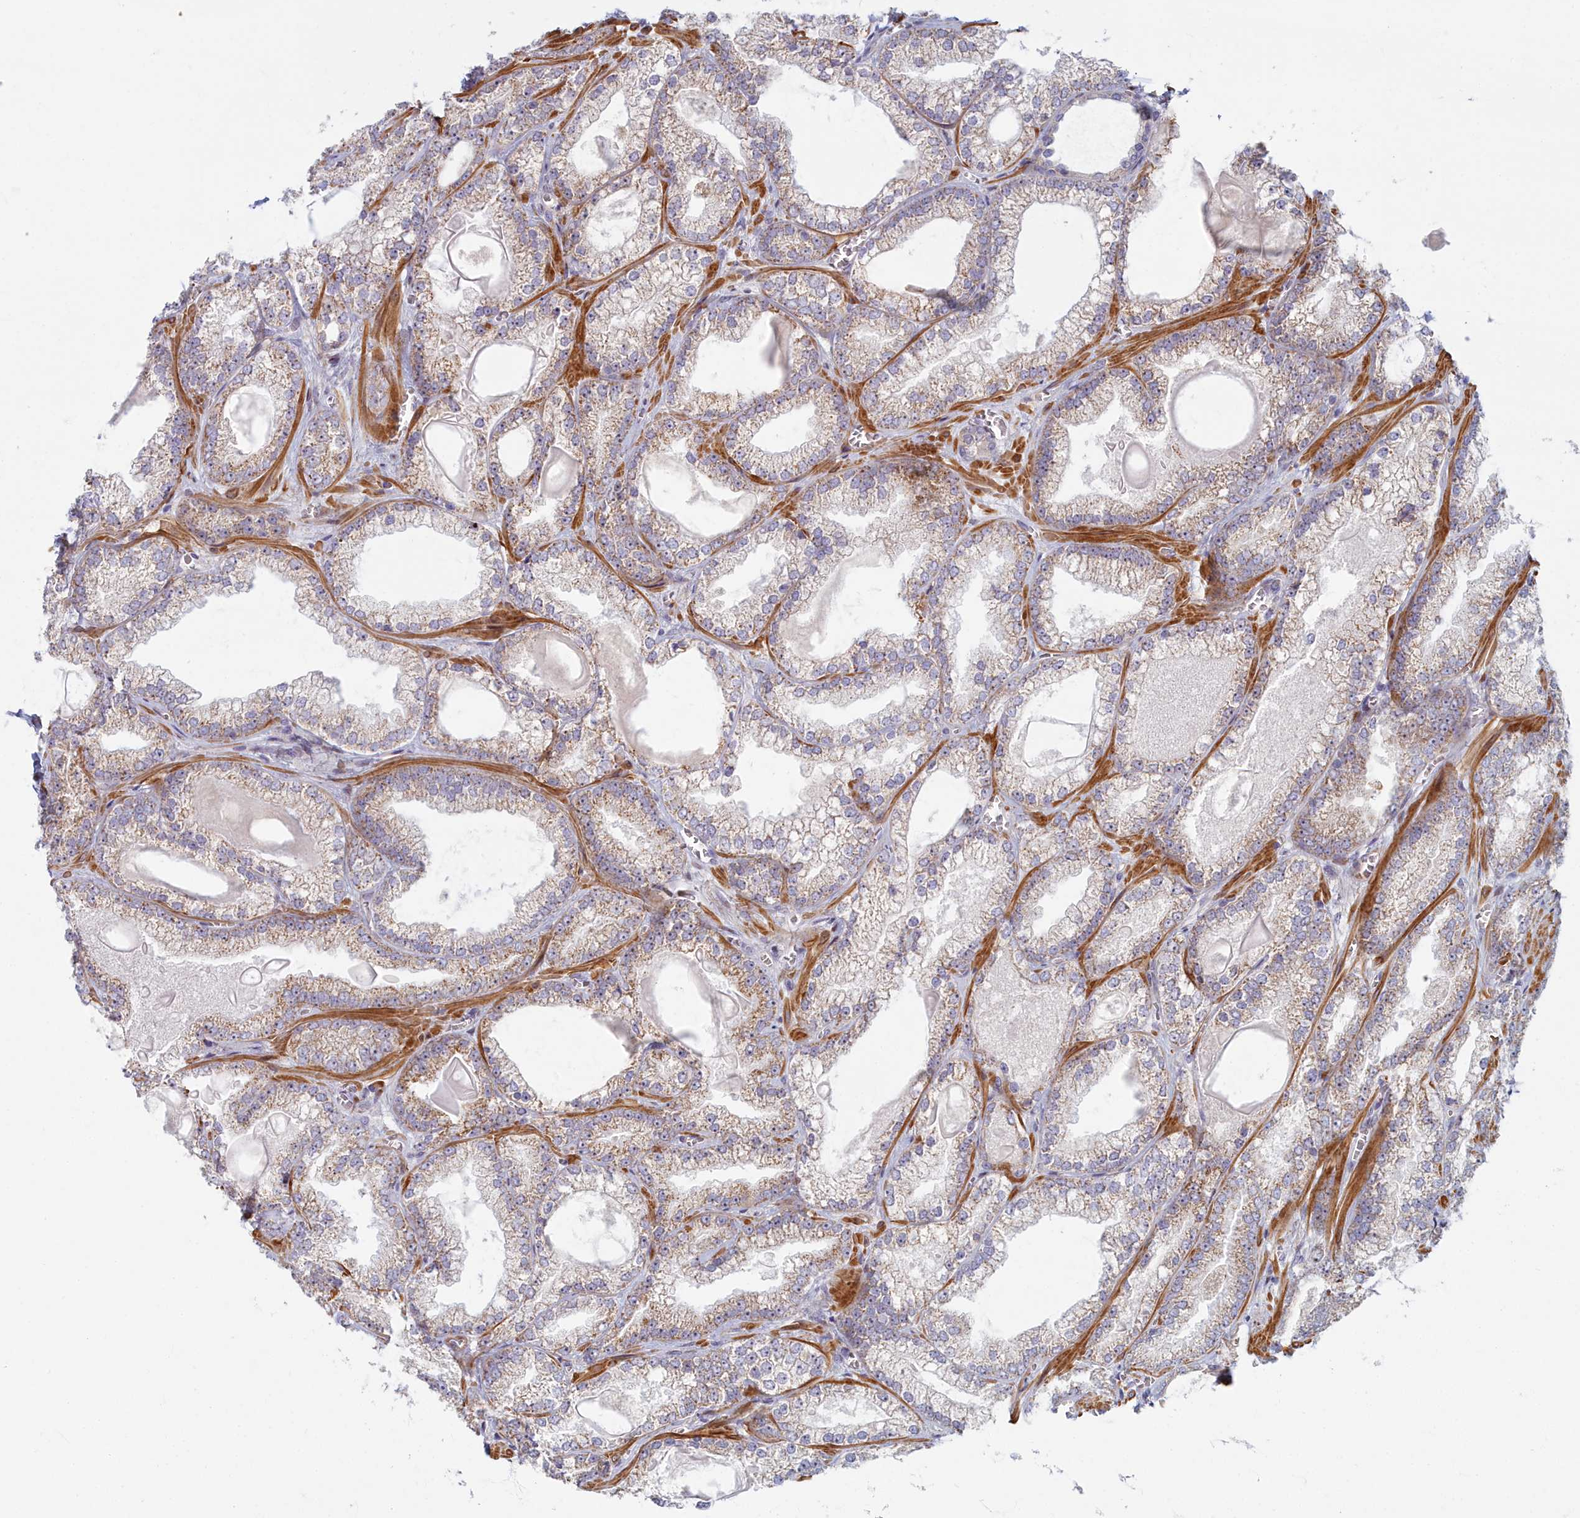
{"staining": {"intensity": "moderate", "quantity": "25%-75%", "location": "cytoplasmic/membranous"}, "tissue": "prostate cancer", "cell_type": "Tumor cells", "image_type": "cancer", "snomed": [{"axis": "morphology", "description": "Adenocarcinoma, Low grade"}, {"axis": "topography", "description": "Prostate"}], "caption": "Moderate cytoplasmic/membranous positivity for a protein is present in approximately 25%-75% of tumor cells of prostate cancer using immunohistochemistry (IHC).", "gene": "C15orf40", "patient": {"sex": "male", "age": 57}}